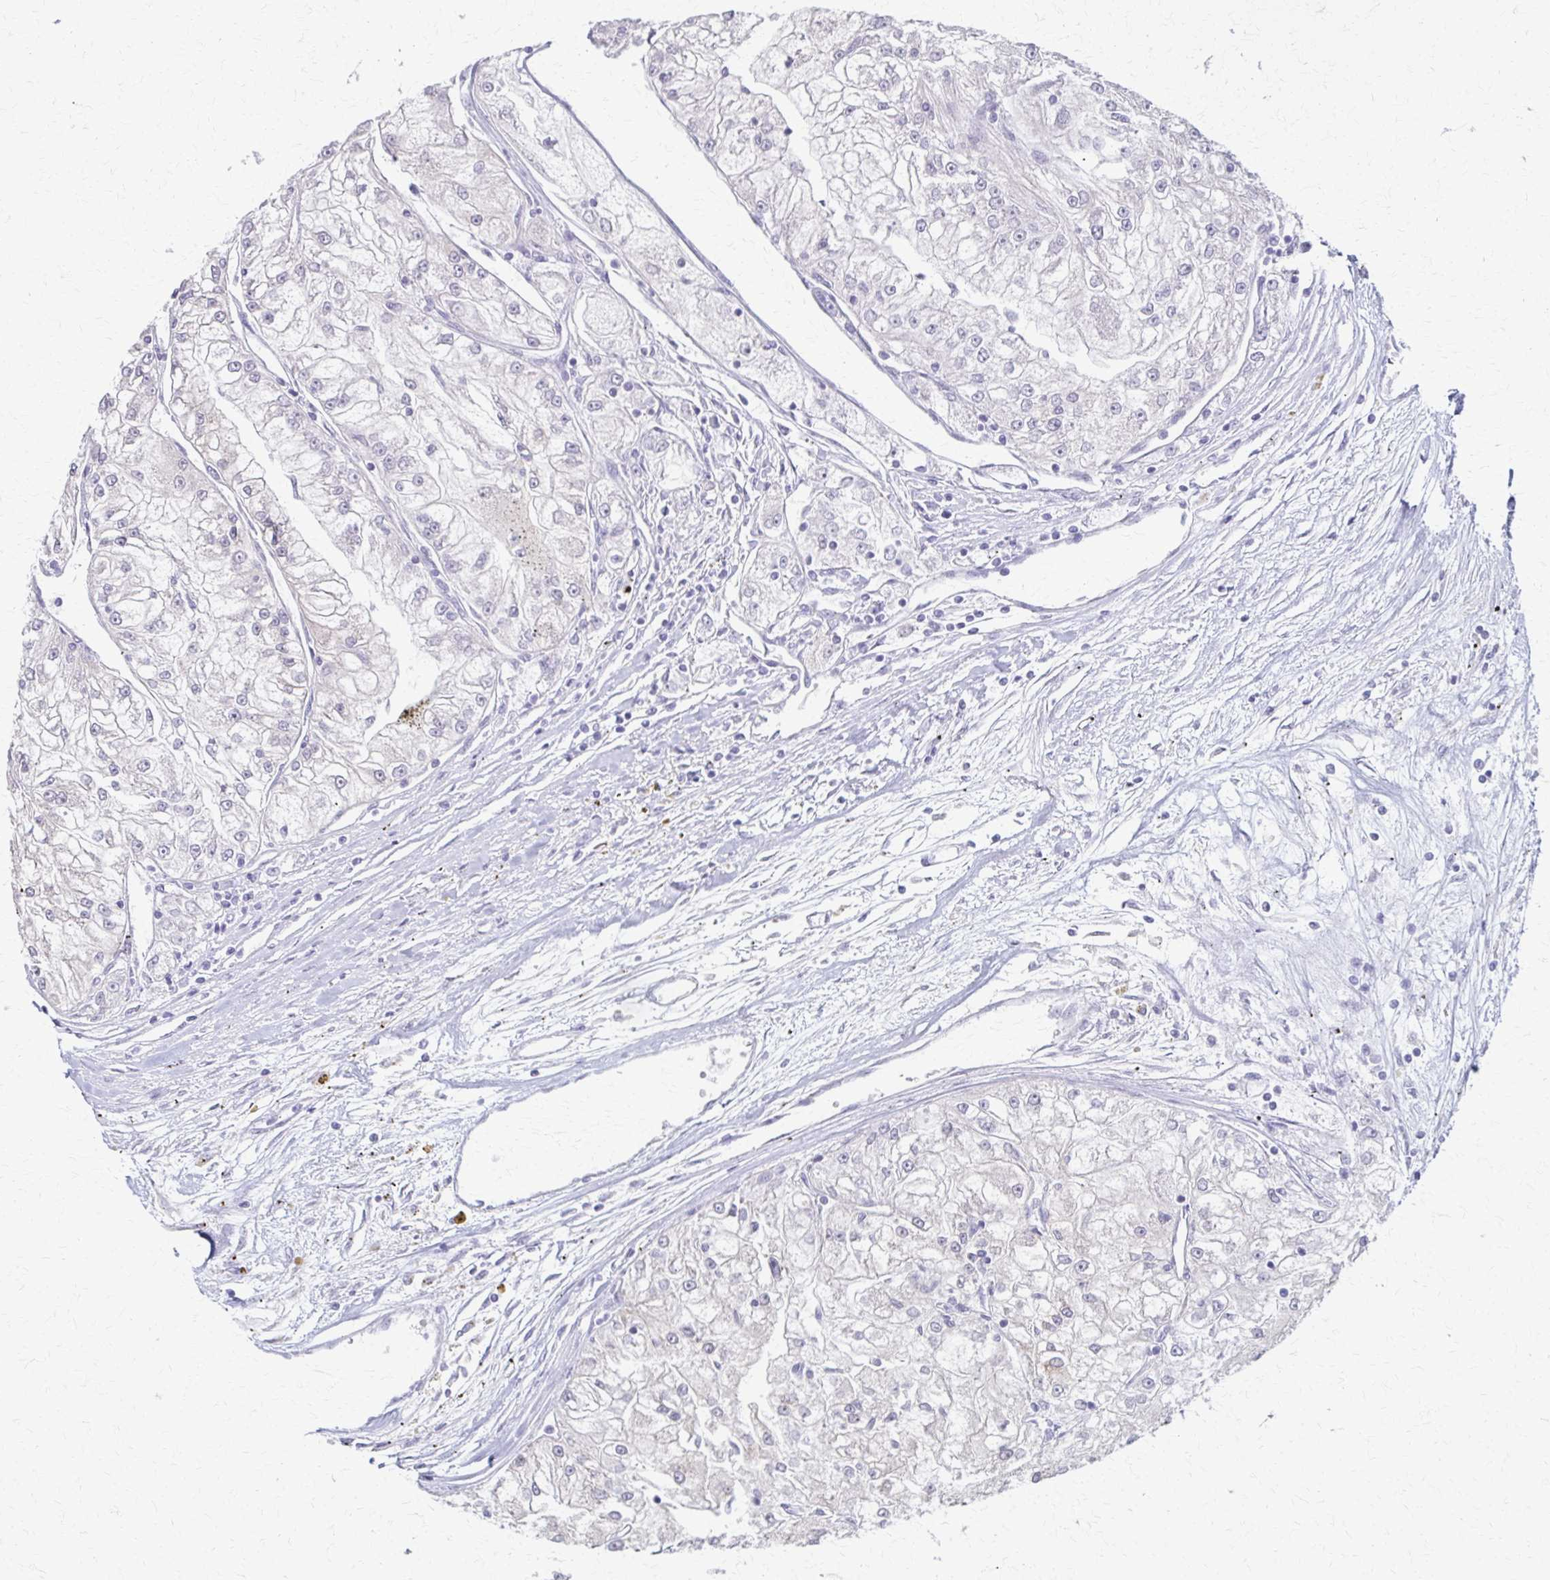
{"staining": {"intensity": "negative", "quantity": "none", "location": "none"}, "tissue": "renal cancer", "cell_type": "Tumor cells", "image_type": "cancer", "snomed": [{"axis": "morphology", "description": "Adenocarcinoma, NOS"}, {"axis": "topography", "description": "Kidney"}], "caption": "Protein analysis of renal cancer (adenocarcinoma) displays no significant positivity in tumor cells. Brightfield microscopy of IHC stained with DAB (3,3'-diaminobenzidine) (brown) and hematoxylin (blue), captured at high magnification.", "gene": "CYB5A", "patient": {"sex": "female", "age": 72}}